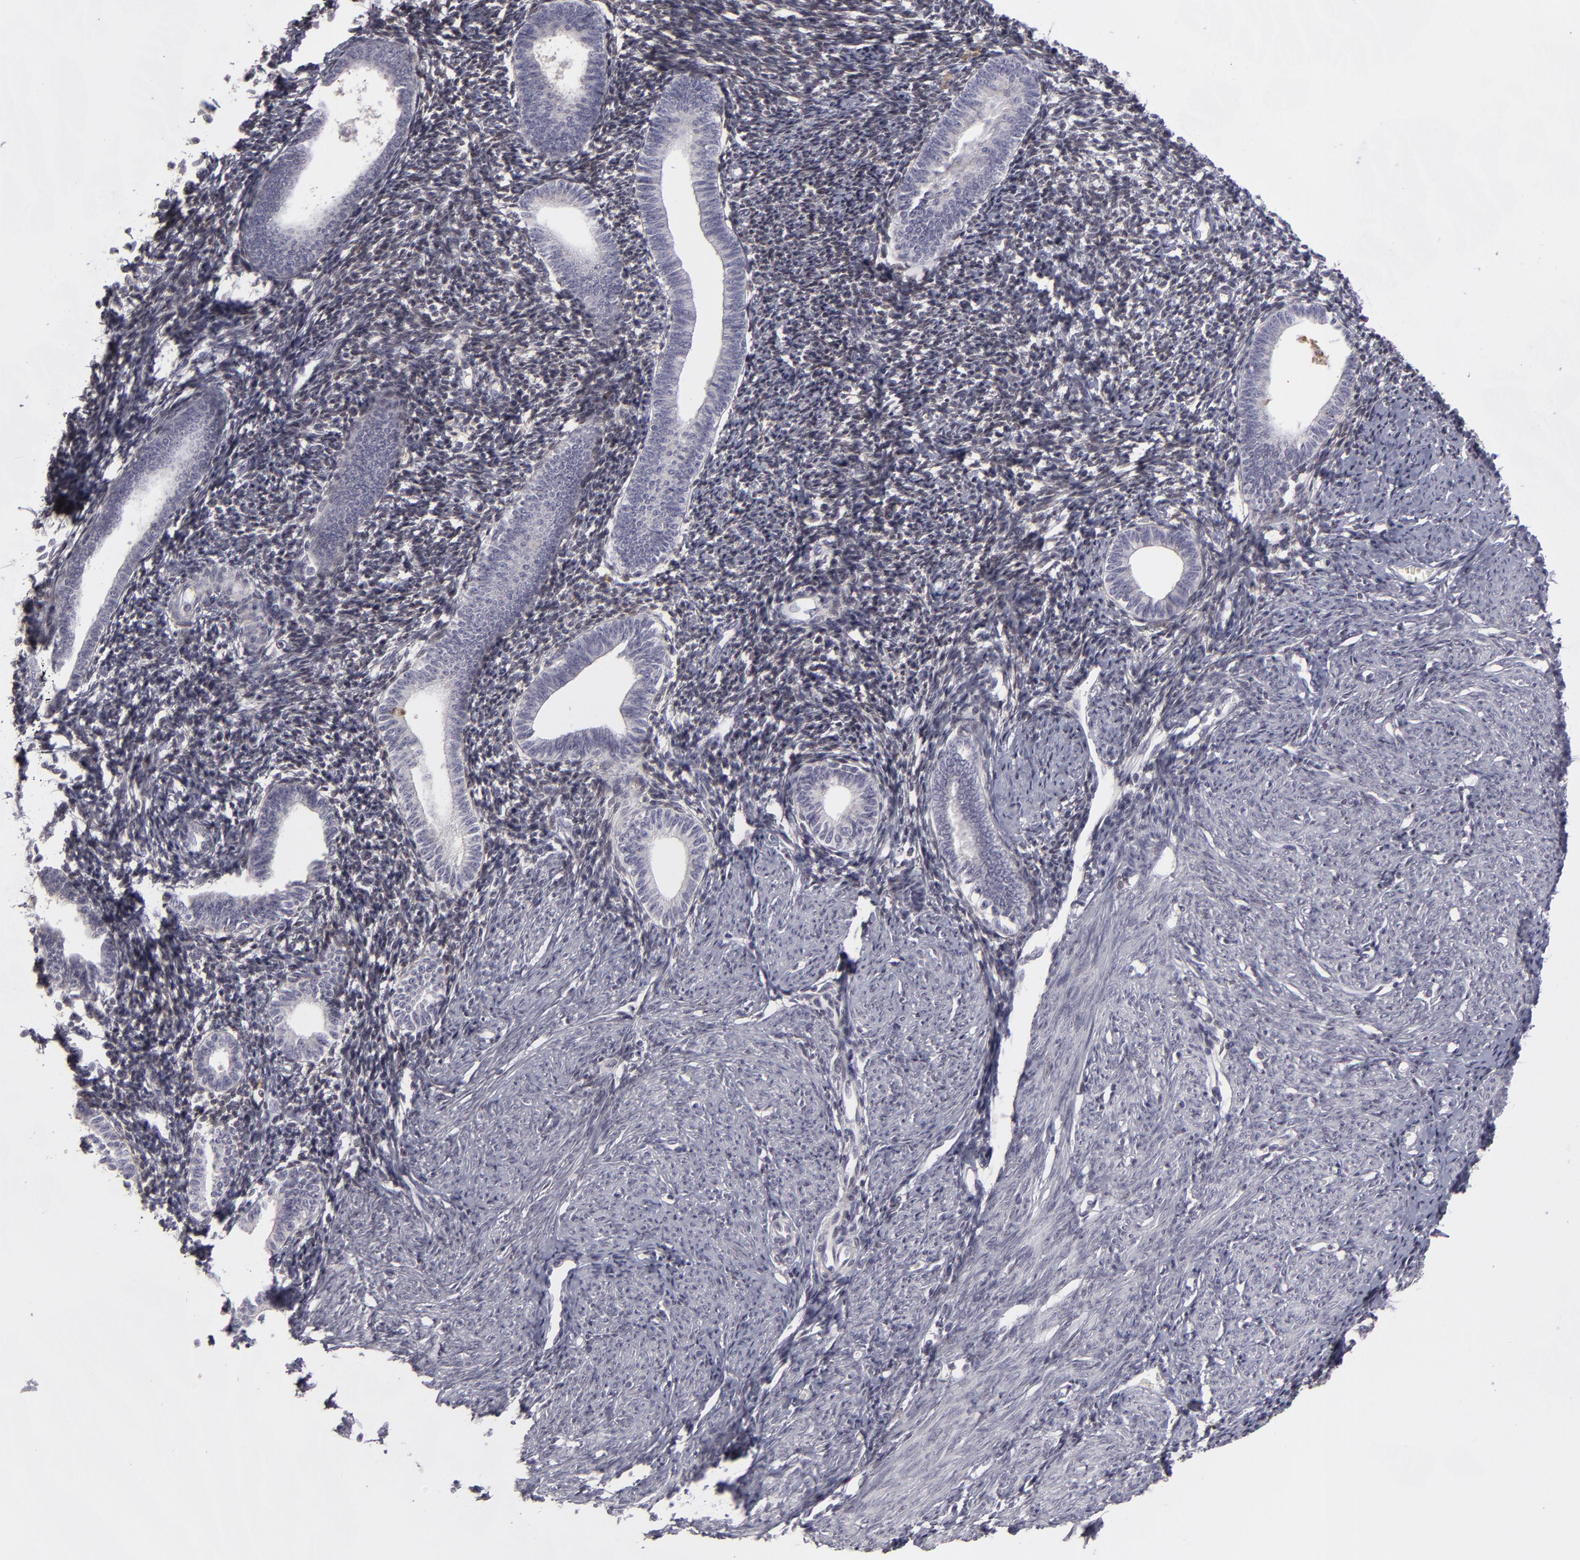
{"staining": {"intensity": "negative", "quantity": "none", "location": "none"}, "tissue": "endometrium", "cell_type": "Cells in endometrial stroma", "image_type": "normal", "snomed": [{"axis": "morphology", "description": "Normal tissue, NOS"}, {"axis": "topography", "description": "Endometrium"}], "caption": "This image is of unremarkable endometrium stained with immunohistochemistry to label a protein in brown with the nuclei are counter-stained blue. There is no staining in cells in endometrial stroma. The staining was performed using DAB (3,3'-diaminobenzidine) to visualize the protein expression in brown, while the nuclei were stained in blue with hematoxylin (Magnification: 20x).", "gene": "EFS", "patient": {"sex": "female", "age": 52}}